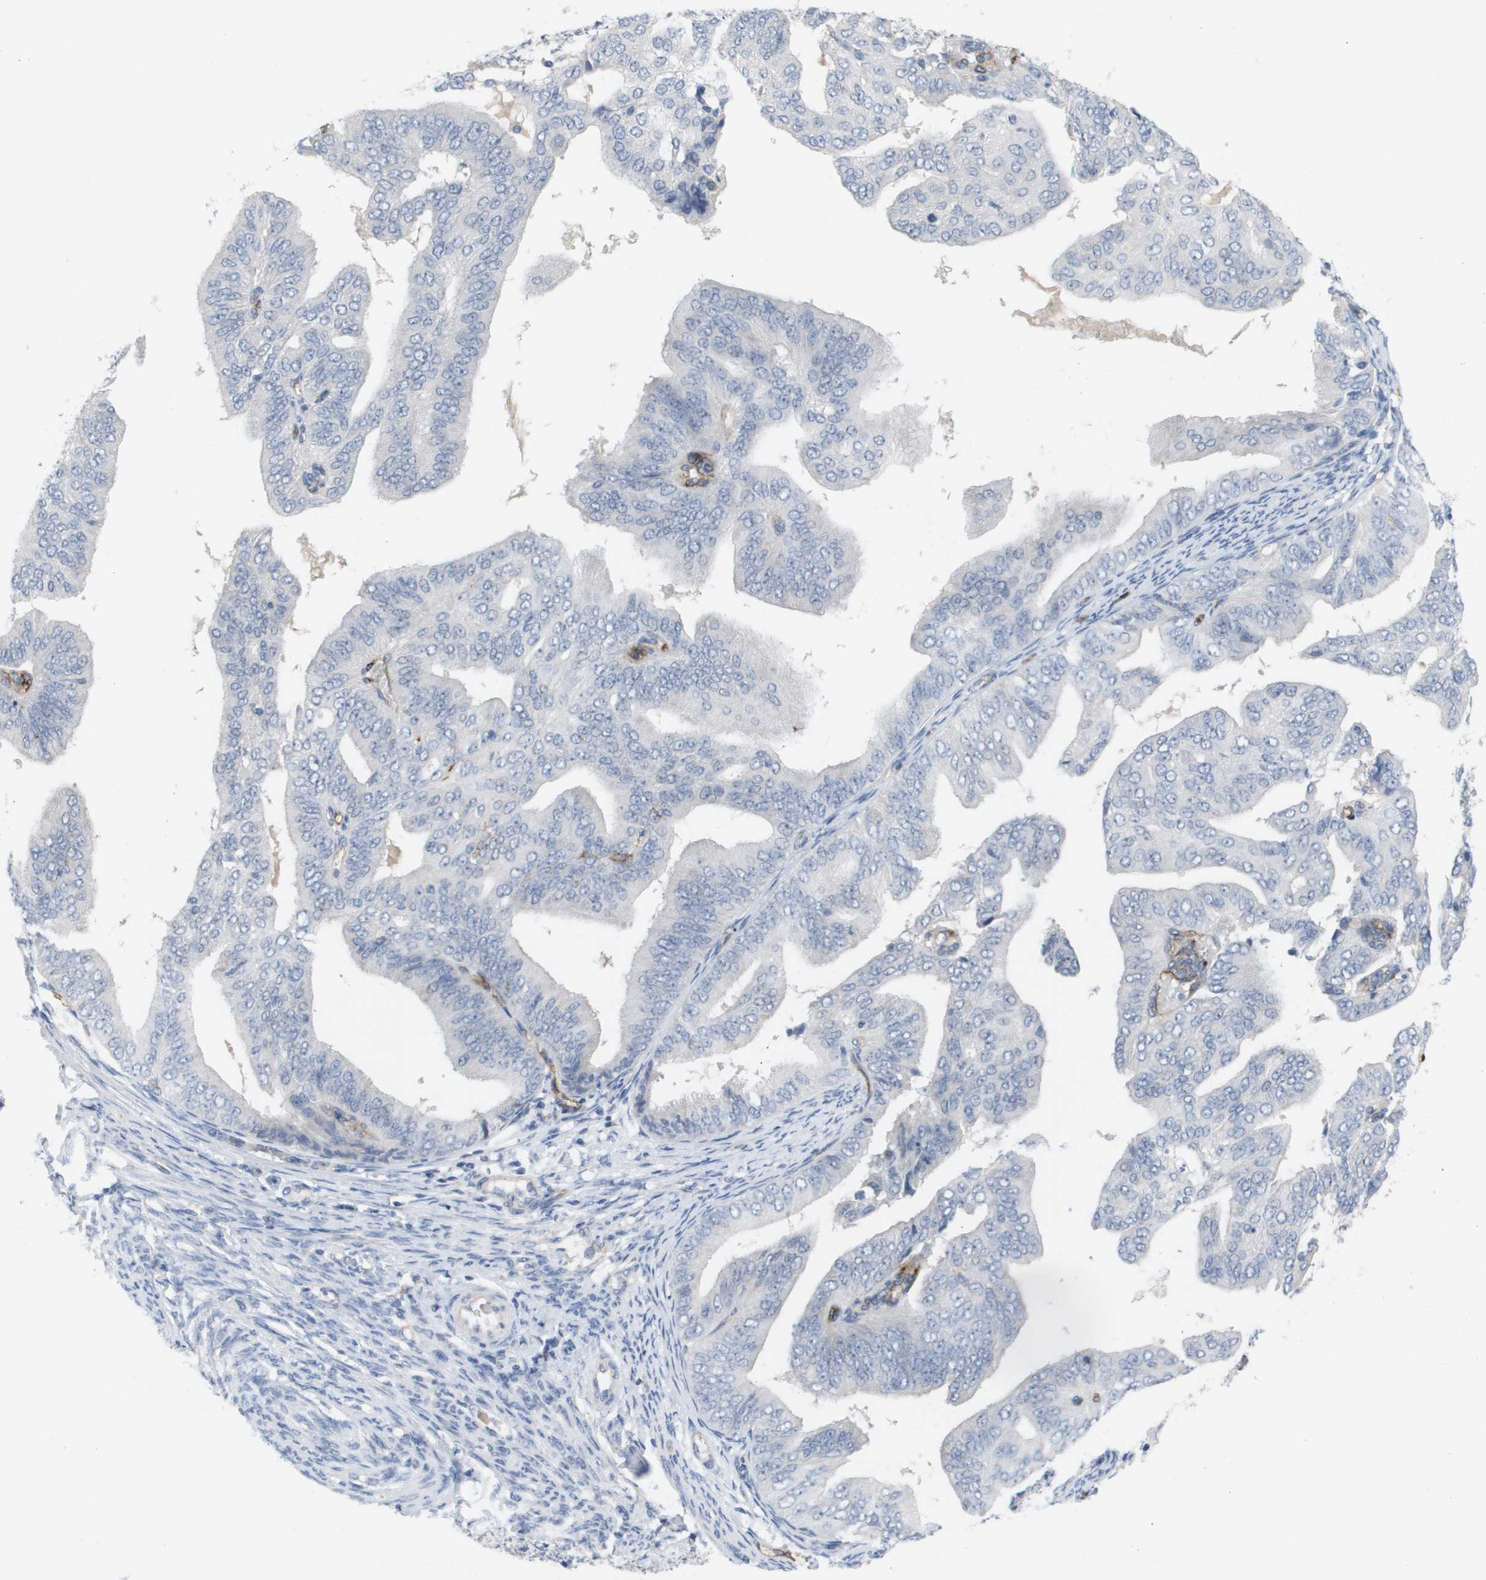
{"staining": {"intensity": "negative", "quantity": "none", "location": "none"}, "tissue": "endometrial cancer", "cell_type": "Tumor cells", "image_type": "cancer", "snomed": [{"axis": "morphology", "description": "Adenocarcinoma, NOS"}, {"axis": "topography", "description": "Endometrium"}], "caption": "Protein analysis of adenocarcinoma (endometrial) displays no significant positivity in tumor cells.", "gene": "ANGPT2", "patient": {"sex": "female", "age": 58}}